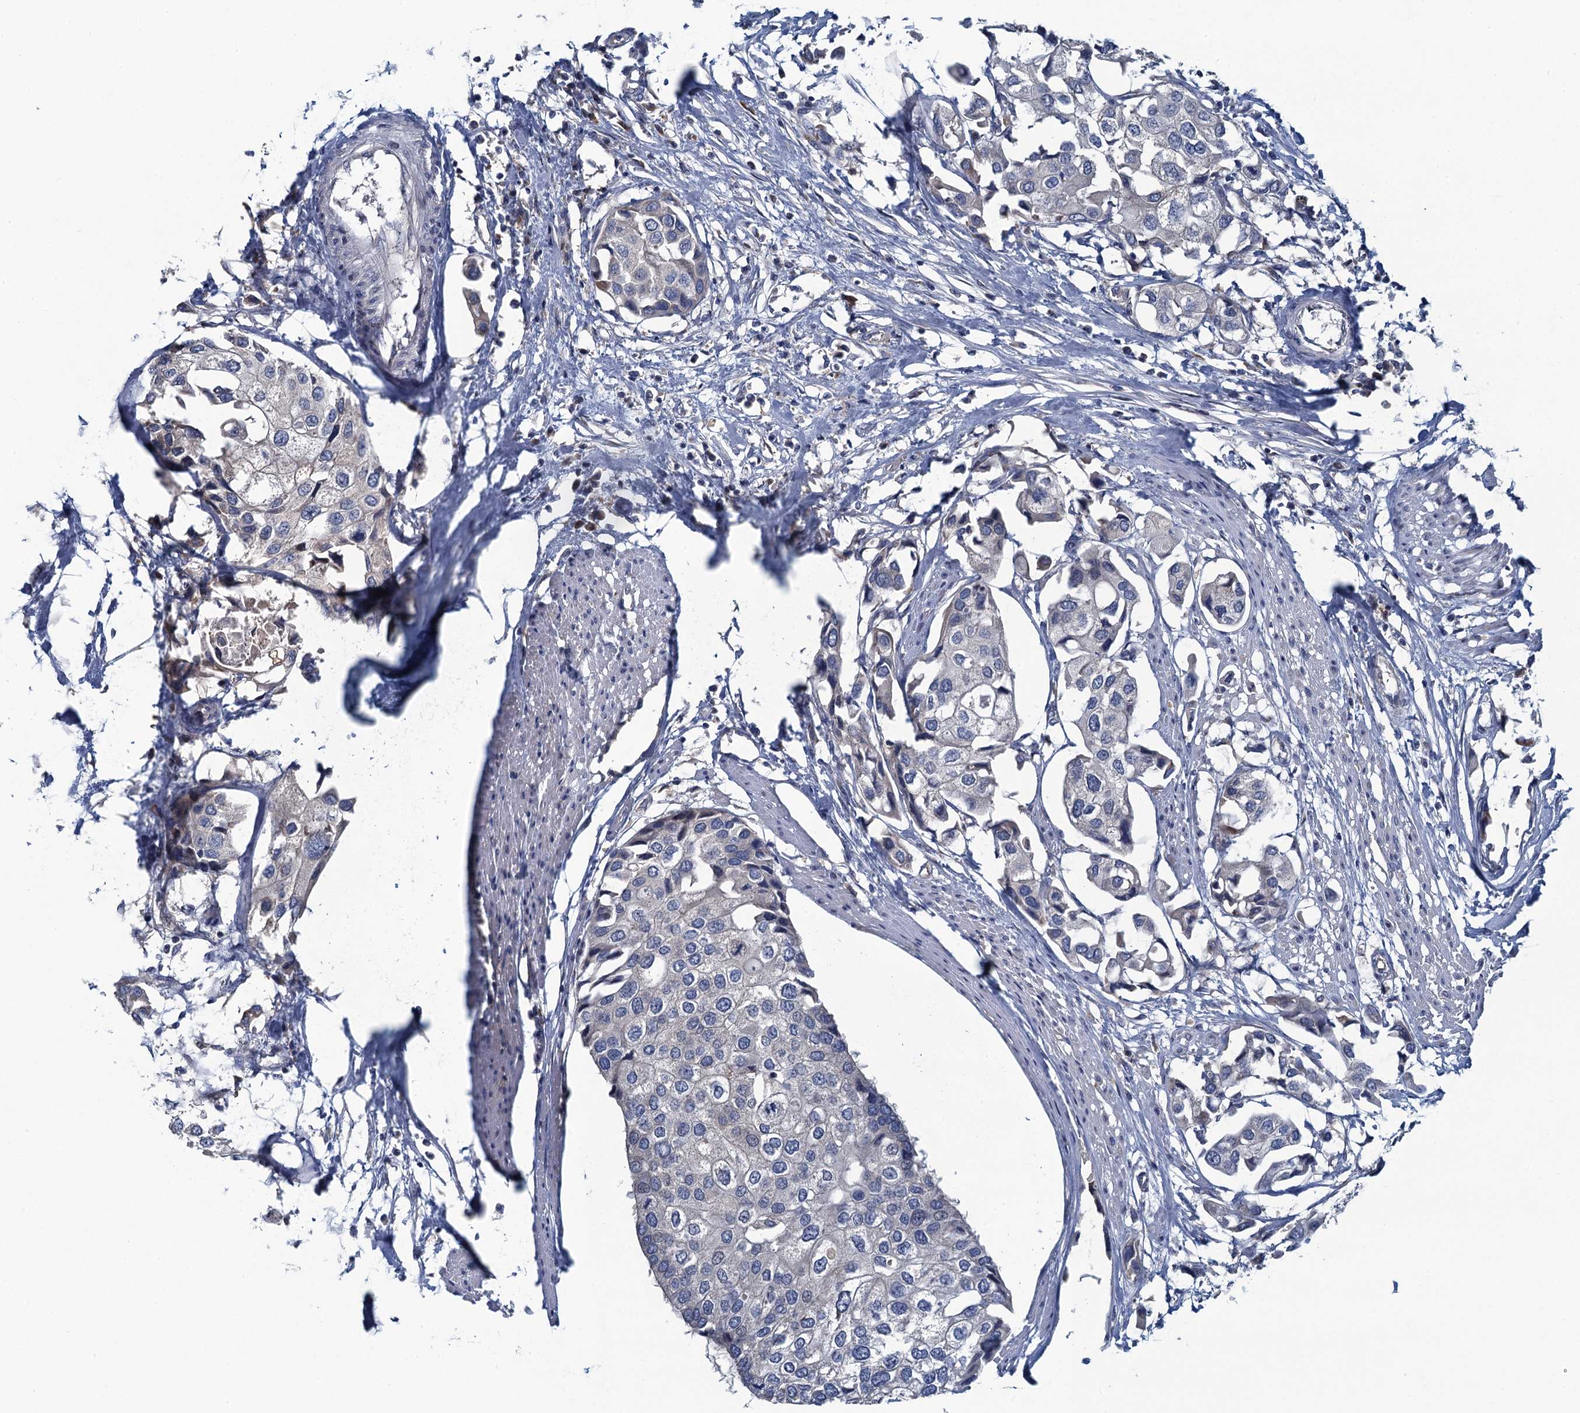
{"staining": {"intensity": "negative", "quantity": "none", "location": "none"}, "tissue": "urothelial cancer", "cell_type": "Tumor cells", "image_type": "cancer", "snomed": [{"axis": "morphology", "description": "Urothelial carcinoma, High grade"}, {"axis": "topography", "description": "Urinary bladder"}], "caption": "A histopathology image of urothelial cancer stained for a protein exhibits no brown staining in tumor cells.", "gene": "NCKAP1L", "patient": {"sex": "male", "age": 64}}